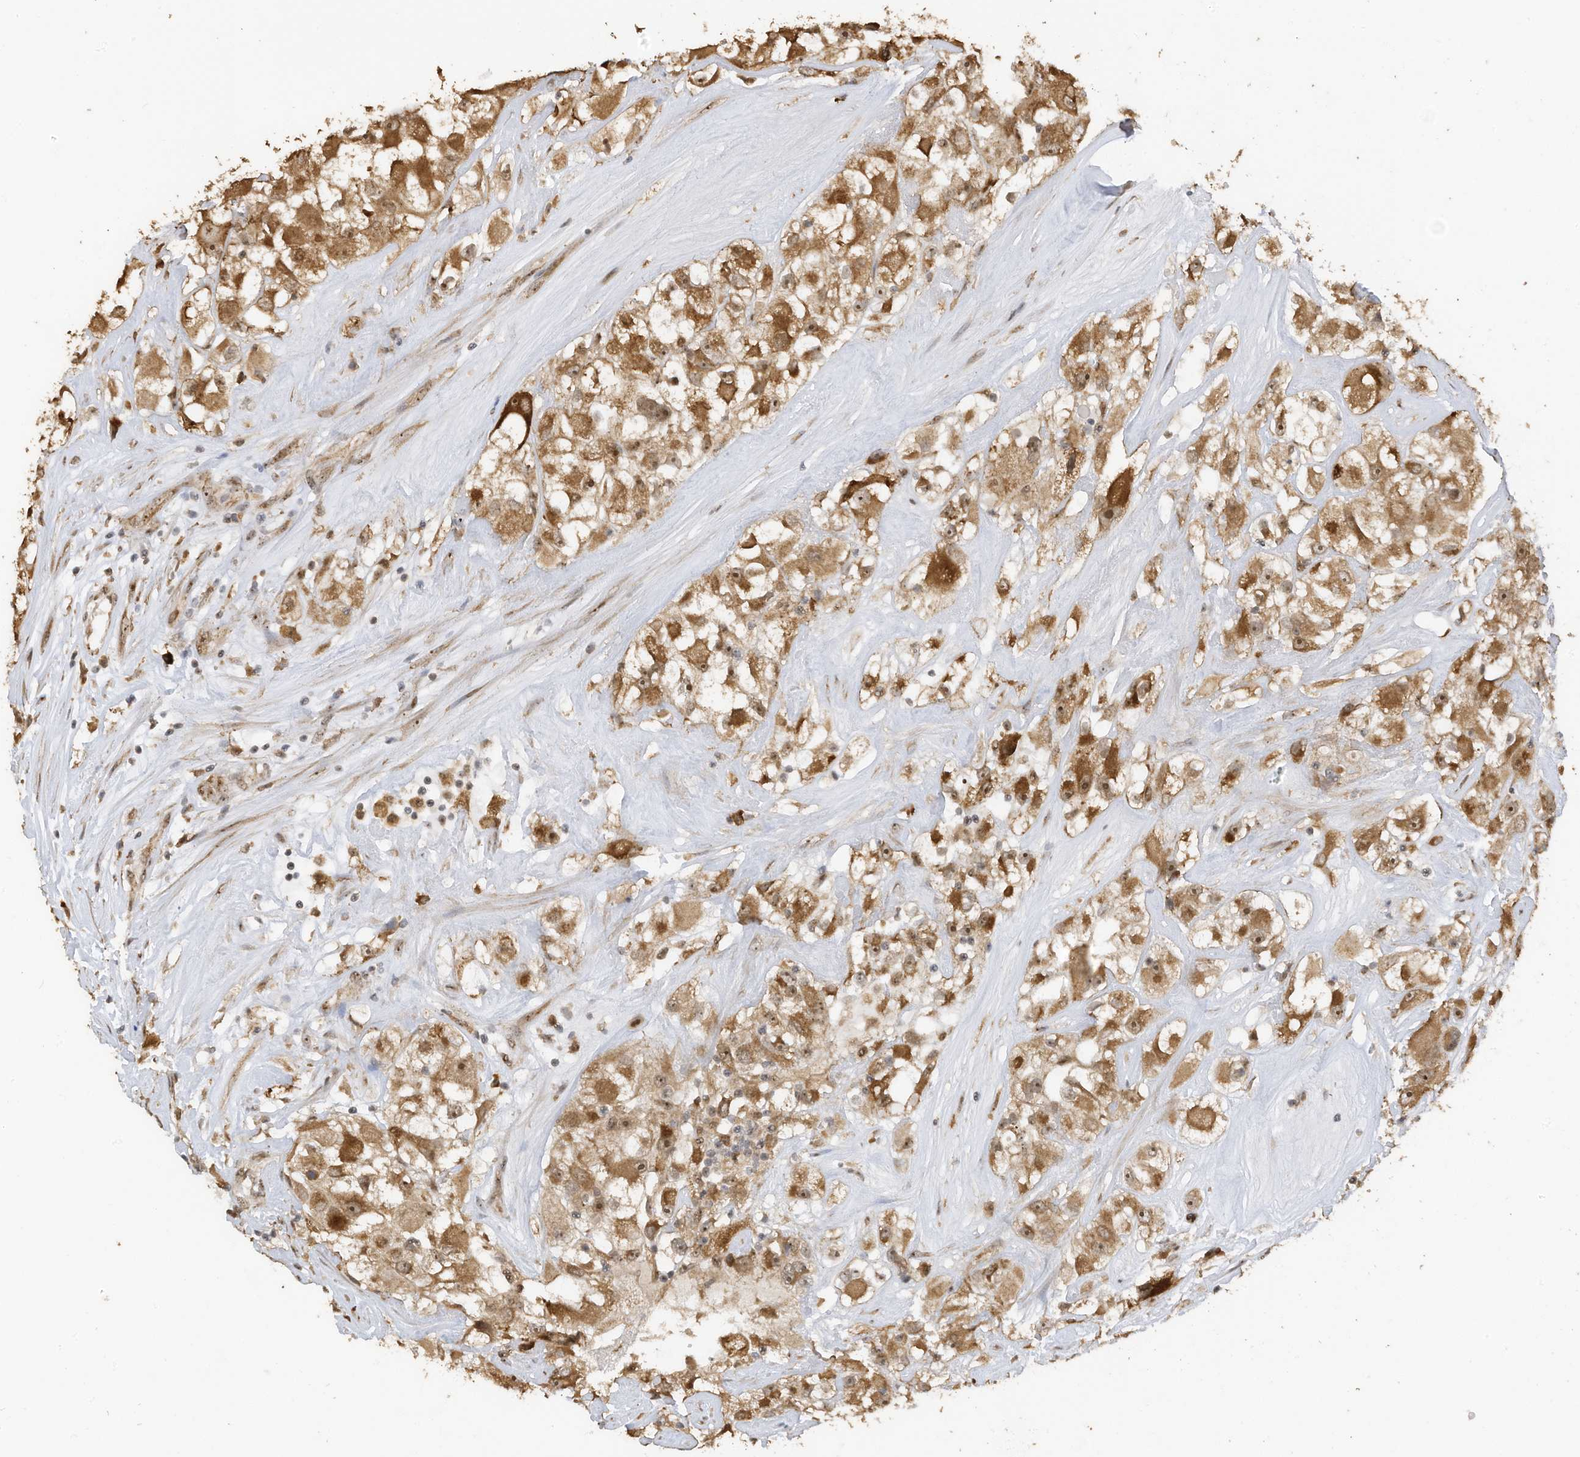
{"staining": {"intensity": "moderate", "quantity": ">75%", "location": "cytoplasmic/membranous,nuclear"}, "tissue": "renal cancer", "cell_type": "Tumor cells", "image_type": "cancer", "snomed": [{"axis": "morphology", "description": "Adenocarcinoma, NOS"}, {"axis": "topography", "description": "Kidney"}], "caption": "High-magnification brightfield microscopy of renal adenocarcinoma stained with DAB (brown) and counterstained with hematoxylin (blue). tumor cells exhibit moderate cytoplasmic/membranous and nuclear expression is seen in approximately>75% of cells.", "gene": "ERLEC1", "patient": {"sex": "female", "age": 52}}